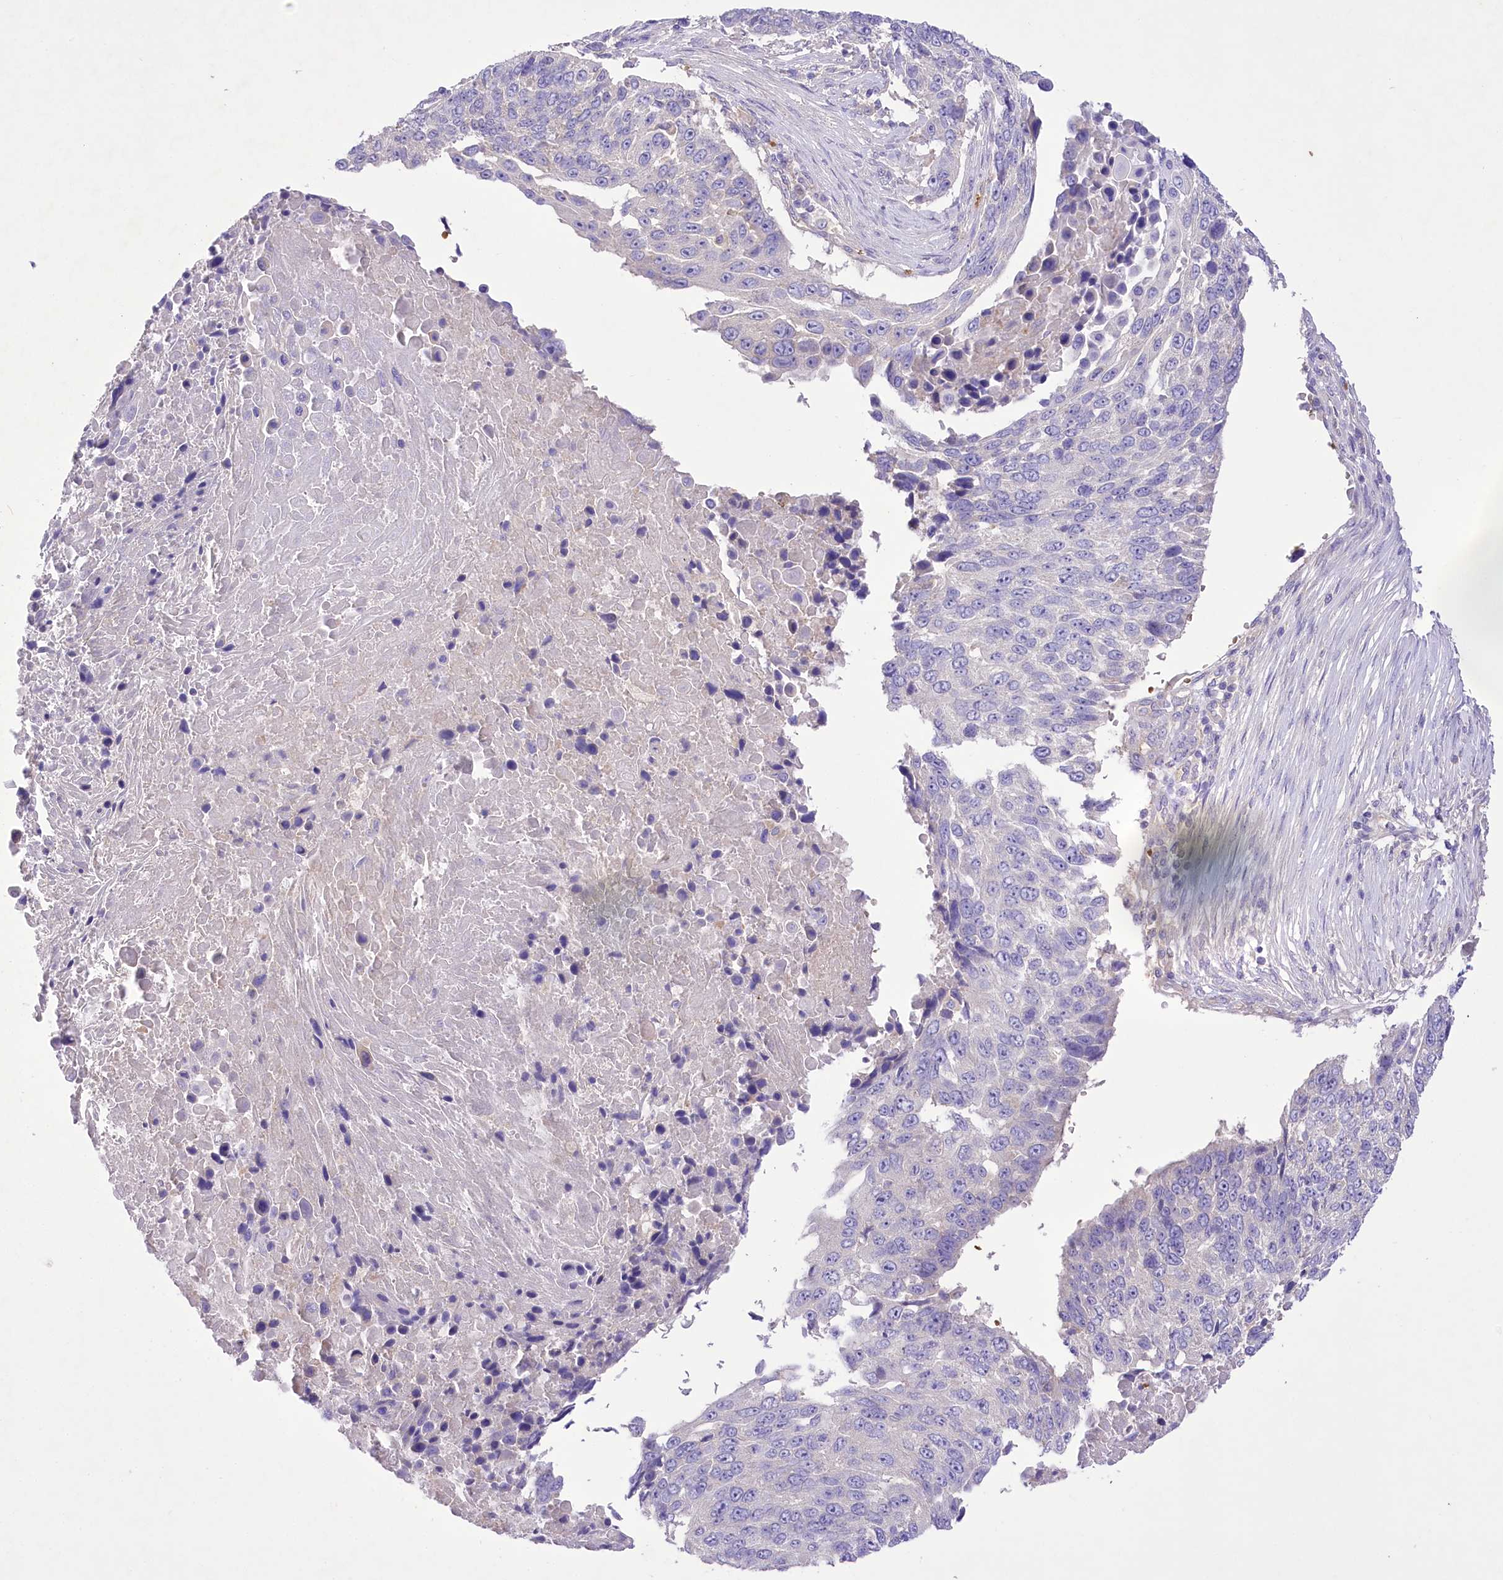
{"staining": {"intensity": "negative", "quantity": "none", "location": "none"}, "tissue": "lung cancer", "cell_type": "Tumor cells", "image_type": "cancer", "snomed": [{"axis": "morphology", "description": "Squamous cell carcinoma, NOS"}, {"axis": "topography", "description": "Lung"}], "caption": "Tumor cells are negative for brown protein staining in lung cancer (squamous cell carcinoma).", "gene": "PRSS53", "patient": {"sex": "male", "age": 66}}